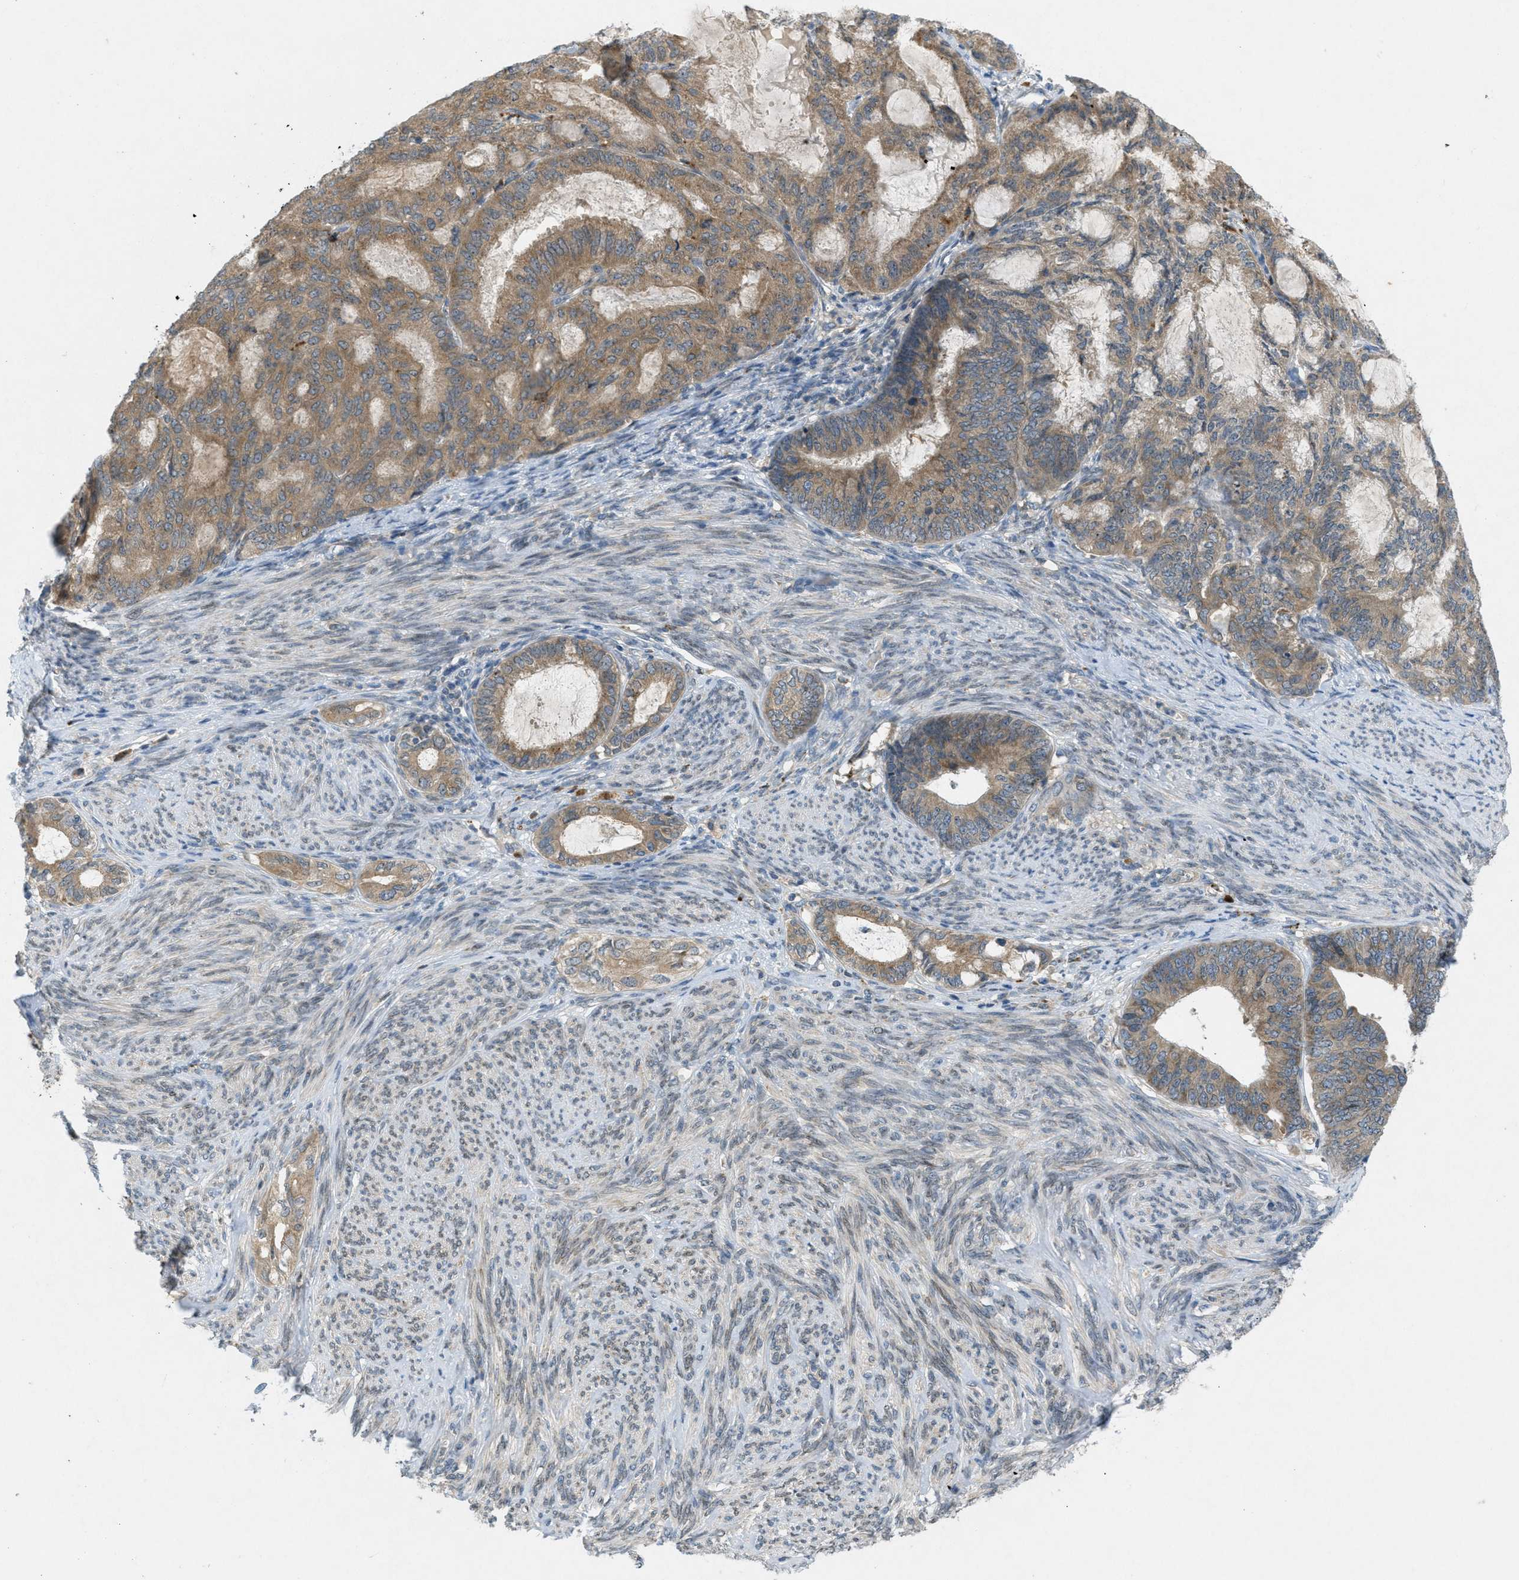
{"staining": {"intensity": "moderate", "quantity": ">75%", "location": "cytoplasmic/membranous"}, "tissue": "endometrial cancer", "cell_type": "Tumor cells", "image_type": "cancer", "snomed": [{"axis": "morphology", "description": "Adenocarcinoma, NOS"}, {"axis": "topography", "description": "Endometrium"}], "caption": "An image showing moderate cytoplasmic/membranous expression in approximately >75% of tumor cells in endometrial adenocarcinoma, as visualized by brown immunohistochemical staining.", "gene": "SIGMAR1", "patient": {"sex": "female", "age": 86}}